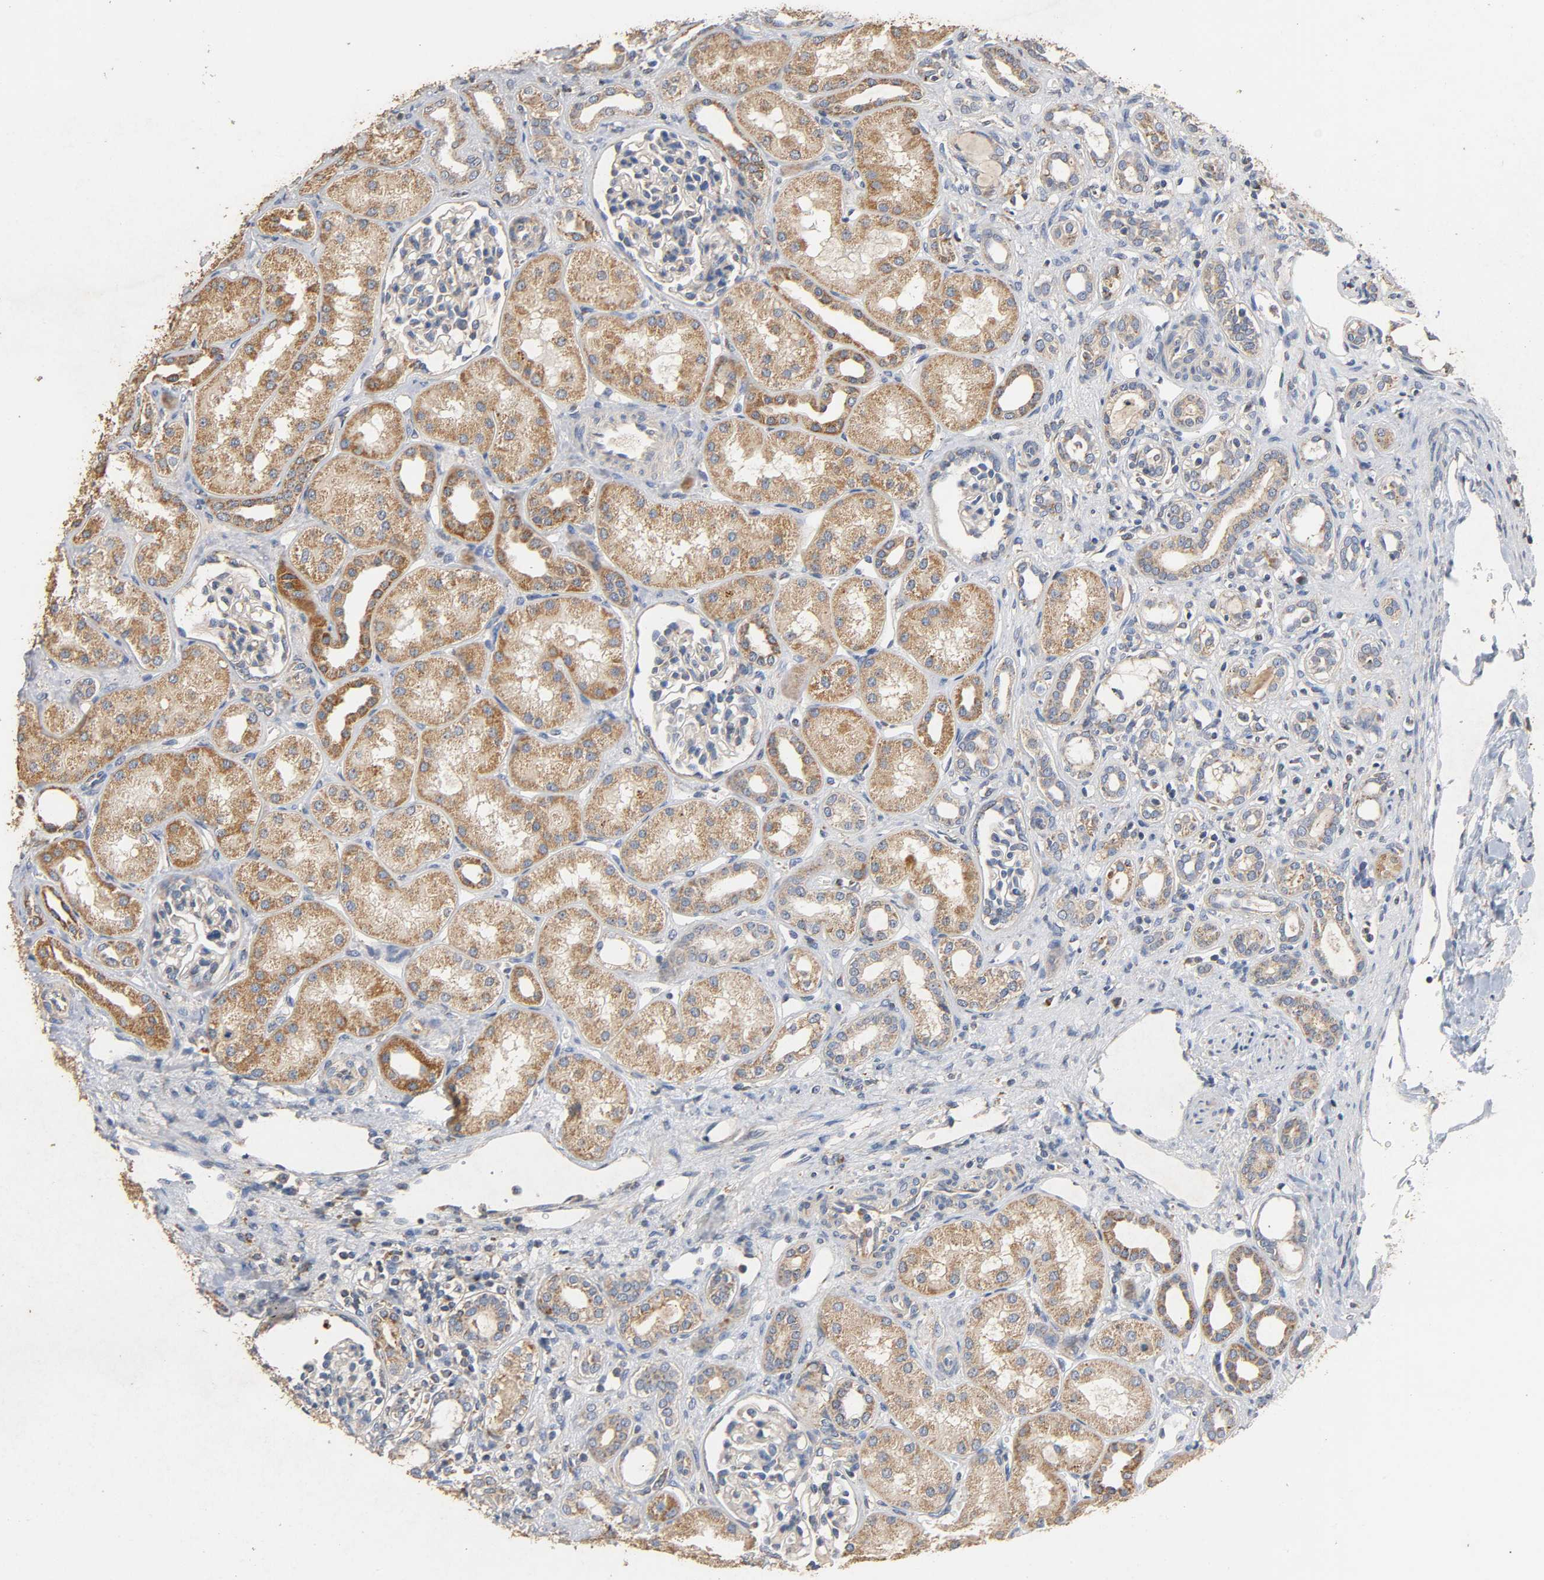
{"staining": {"intensity": "weak", "quantity": "<25%", "location": "cytoplasmic/membranous"}, "tissue": "kidney", "cell_type": "Cells in glomeruli", "image_type": "normal", "snomed": [{"axis": "morphology", "description": "Normal tissue, NOS"}, {"axis": "topography", "description": "Kidney"}], "caption": "Immunohistochemical staining of benign kidney demonstrates no significant expression in cells in glomeruli. The staining was performed using DAB (3,3'-diaminobenzidine) to visualize the protein expression in brown, while the nuclei were stained in blue with hematoxylin (Magnification: 20x).", "gene": "NDUFS3", "patient": {"sex": "male", "age": 7}}